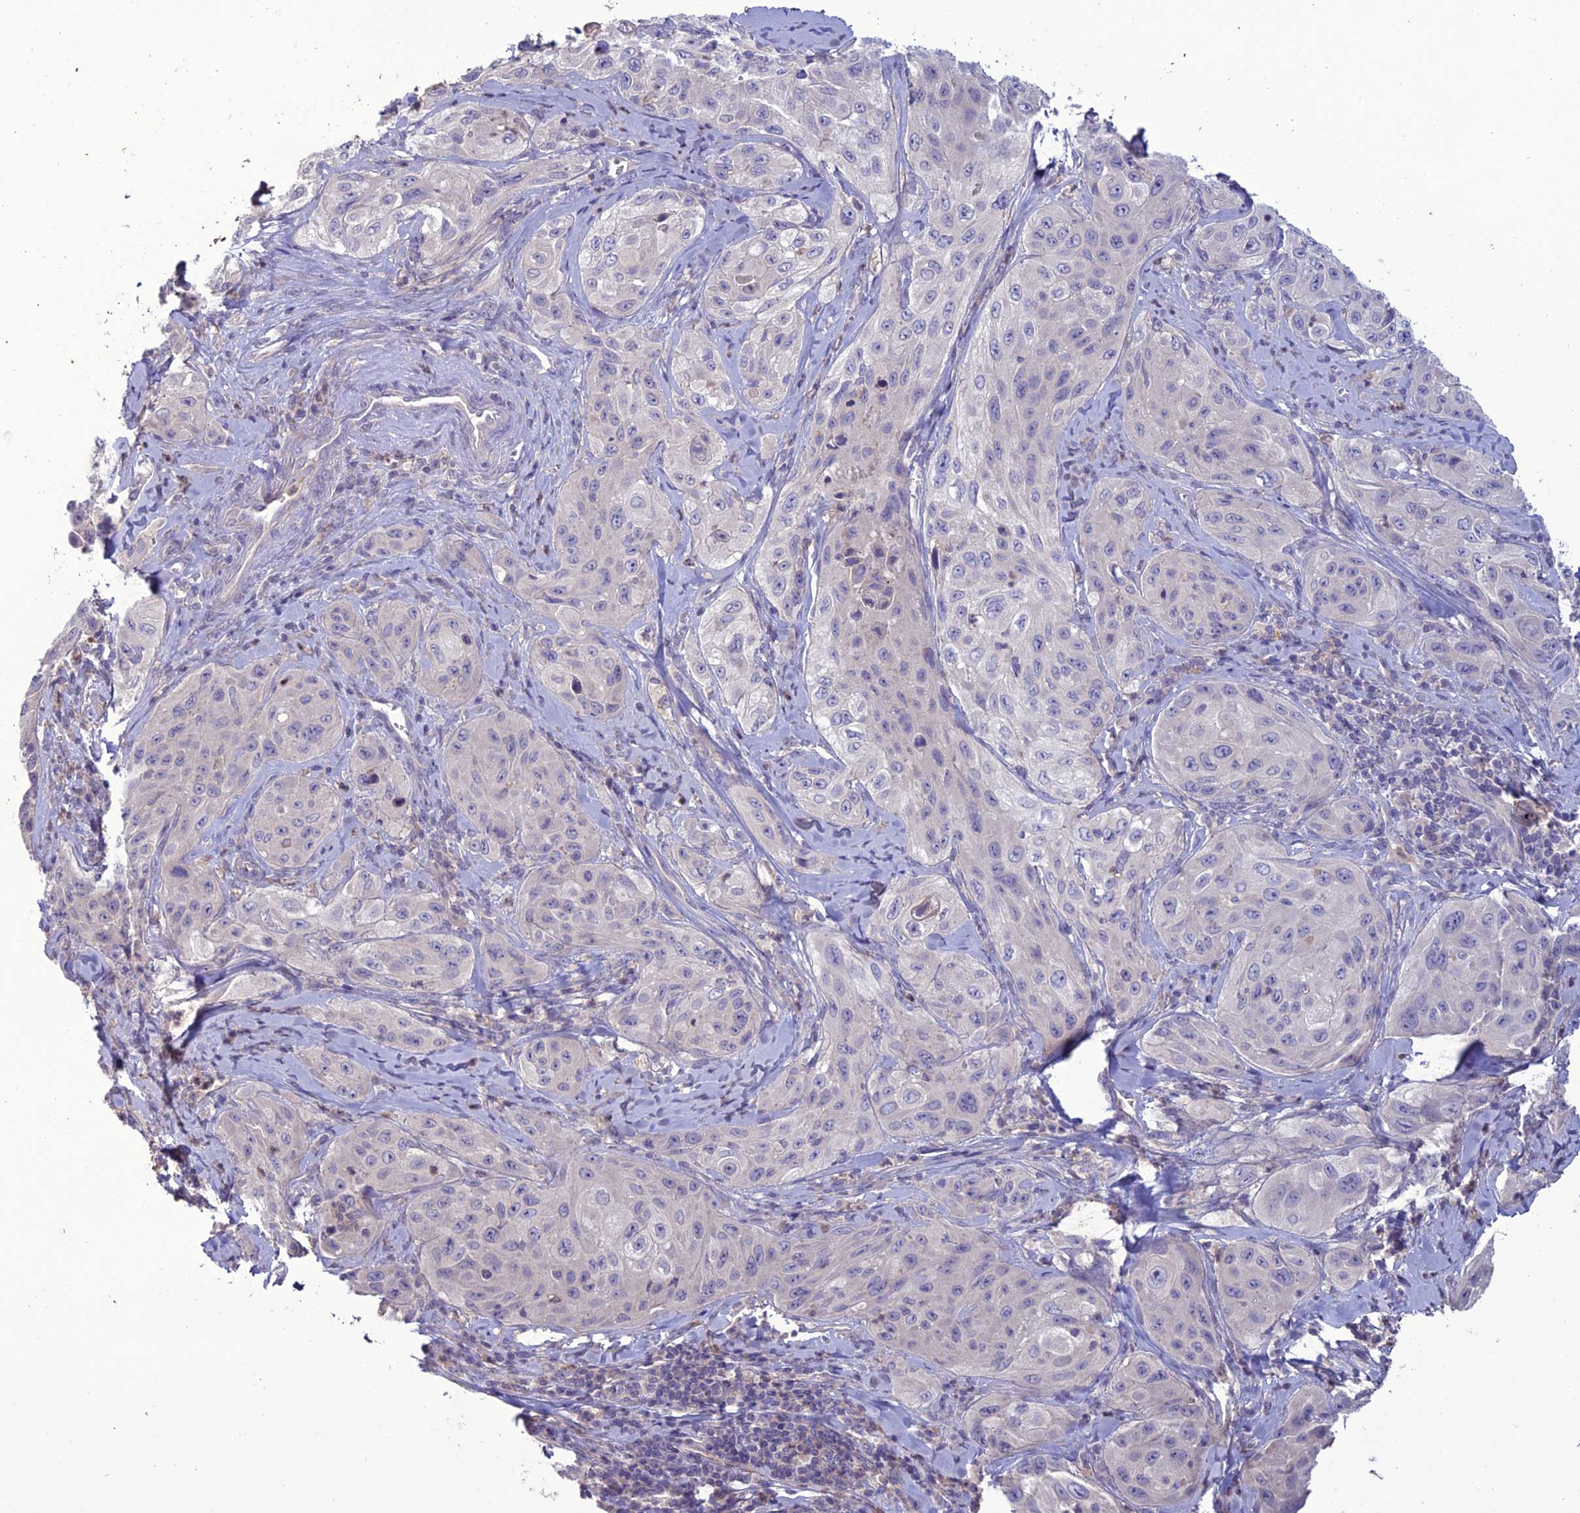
{"staining": {"intensity": "negative", "quantity": "none", "location": "none"}, "tissue": "cervical cancer", "cell_type": "Tumor cells", "image_type": "cancer", "snomed": [{"axis": "morphology", "description": "Squamous cell carcinoma, NOS"}, {"axis": "topography", "description": "Cervix"}], "caption": "Immunohistochemistry histopathology image of human squamous cell carcinoma (cervical) stained for a protein (brown), which demonstrates no expression in tumor cells.", "gene": "C2orf76", "patient": {"sex": "female", "age": 42}}